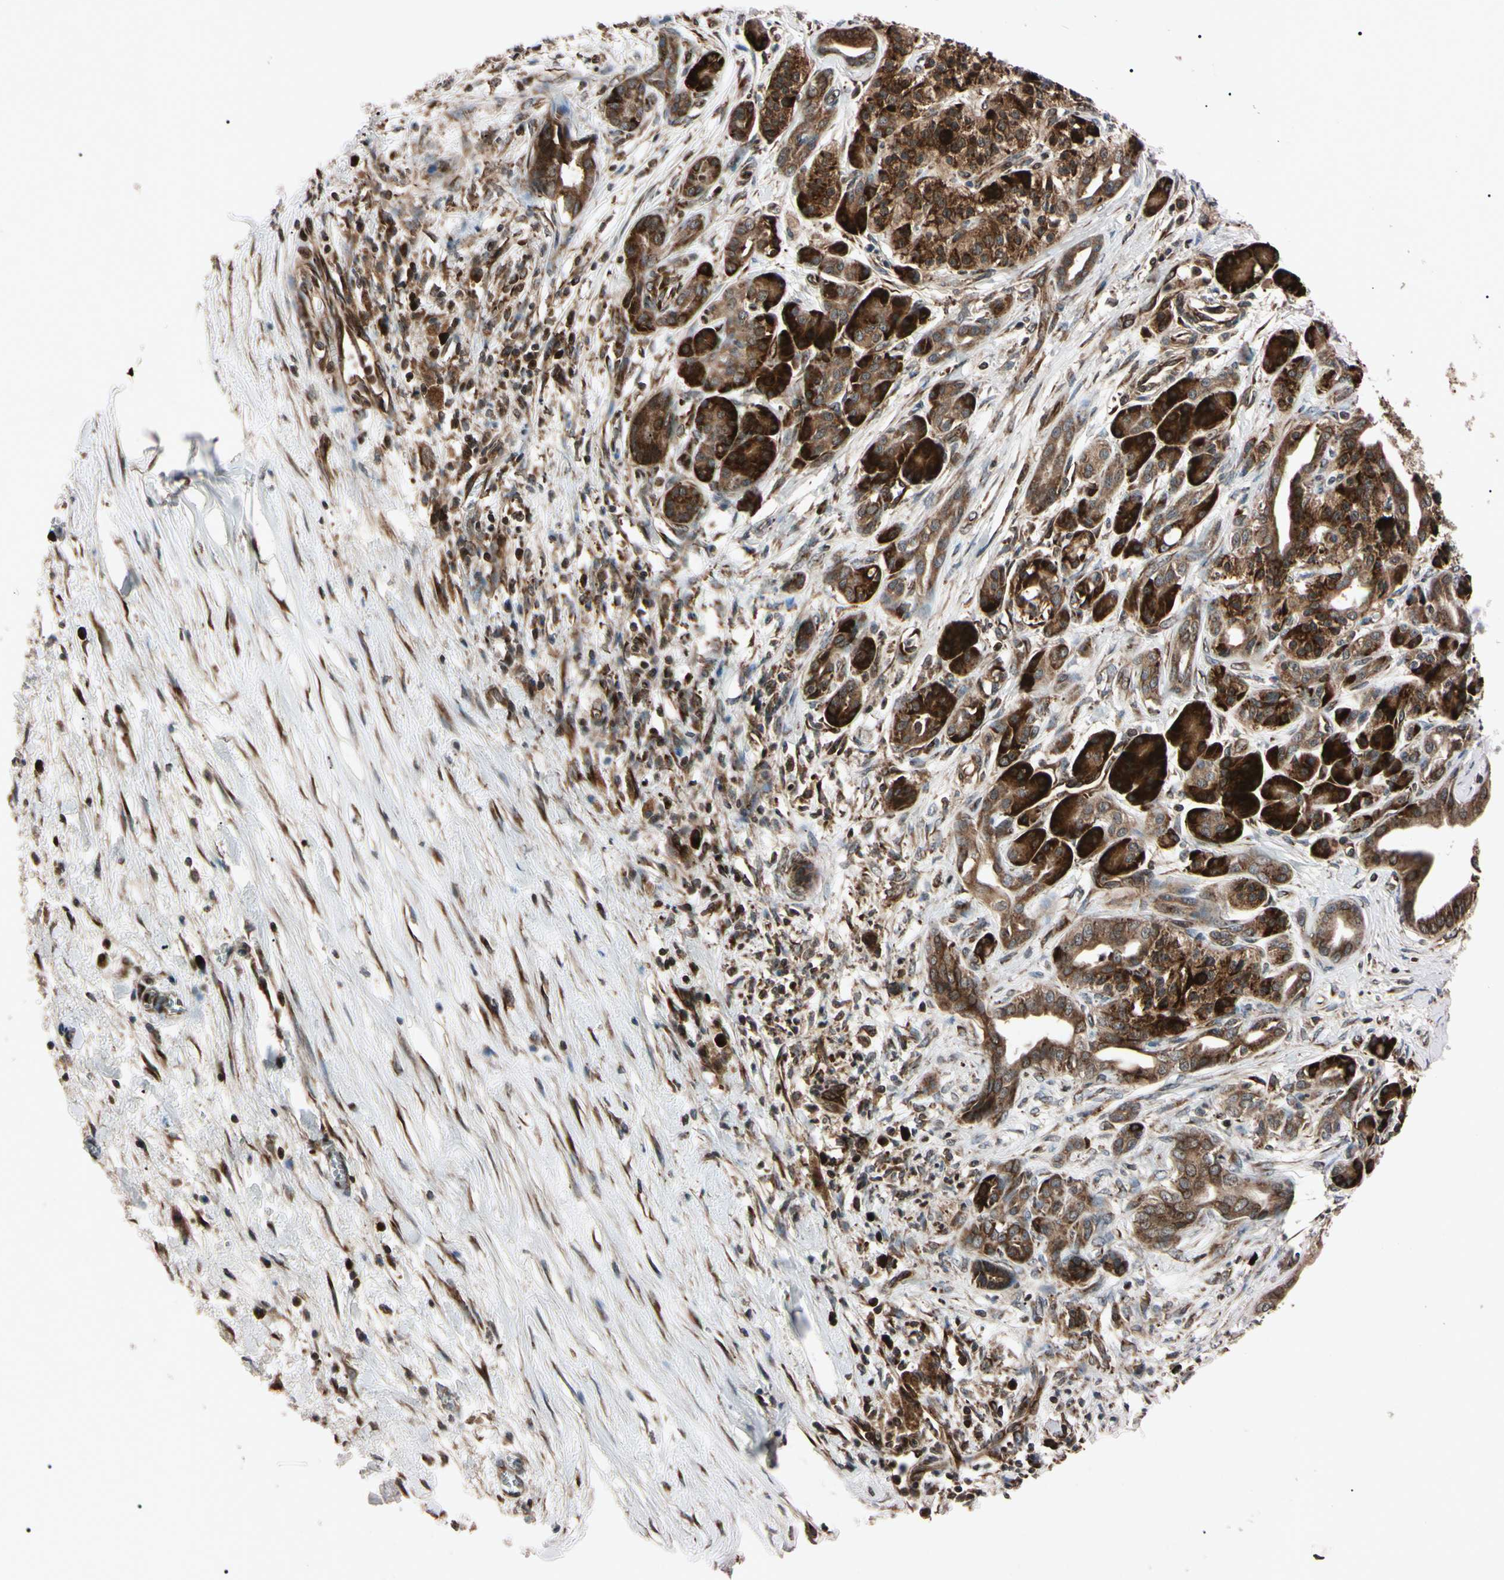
{"staining": {"intensity": "strong", "quantity": ">75%", "location": "cytoplasmic/membranous"}, "tissue": "pancreatic cancer", "cell_type": "Tumor cells", "image_type": "cancer", "snomed": [{"axis": "morphology", "description": "Adenocarcinoma, NOS"}, {"axis": "topography", "description": "Pancreas"}], "caption": "Immunohistochemistry (IHC) photomicrograph of neoplastic tissue: pancreatic adenocarcinoma stained using immunohistochemistry (IHC) exhibits high levels of strong protein expression localized specifically in the cytoplasmic/membranous of tumor cells, appearing as a cytoplasmic/membranous brown color.", "gene": "GUCY1B1", "patient": {"sex": "male", "age": 59}}